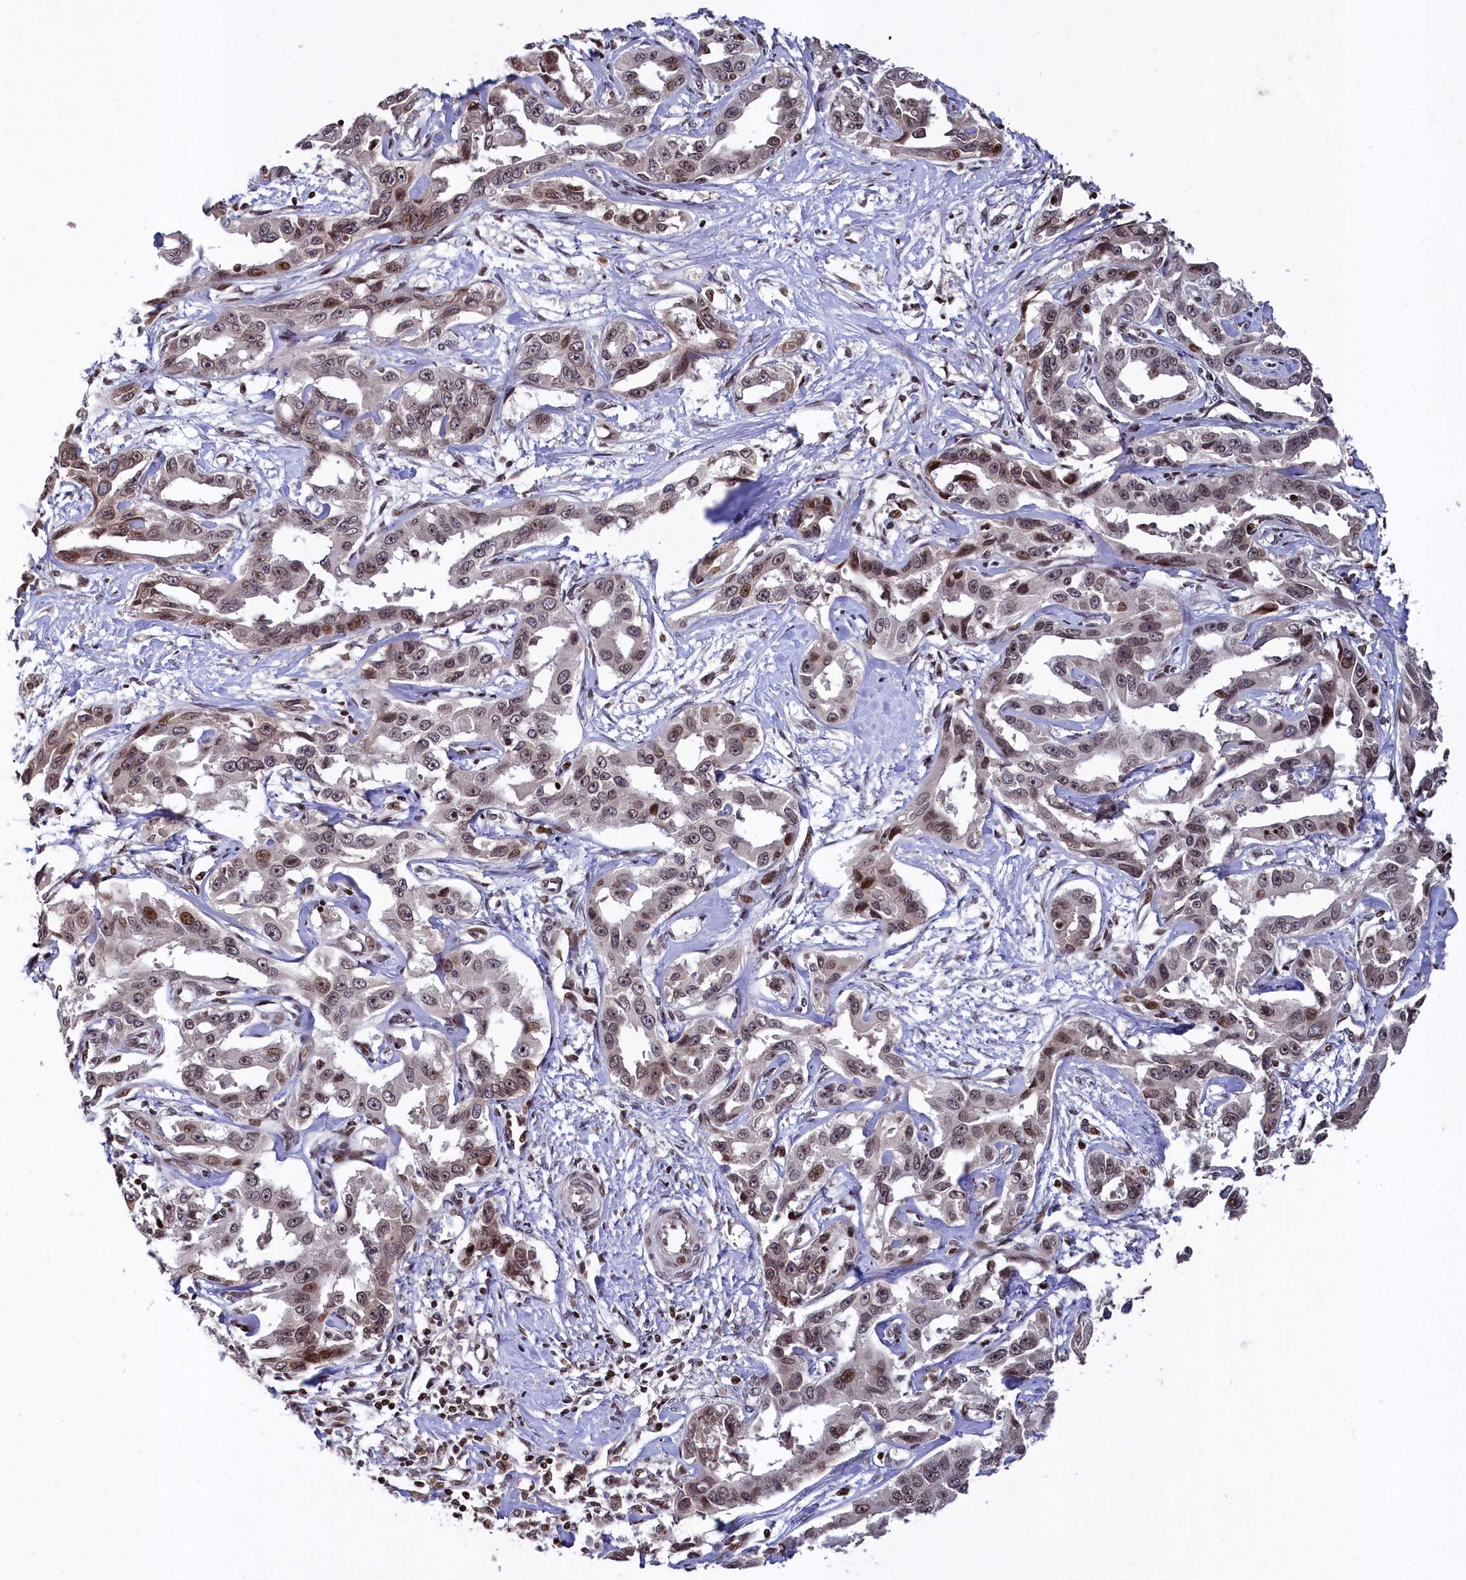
{"staining": {"intensity": "weak", "quantity": "<25%", "location": "nuclear"}, "tissue": "liver cancer", "cell_type": "Tumor cells", "image_type": "cancer", "snomed": [{"axis": "morphology", "description": "Cholangiocarcinoma"}, {"axis": "topography", "description": "Liver"}], "caption": "This is an immunohistochemistry (IHC) photomicrograph of liver cholangiocarcinoma. There is no positivity in tumor cells.", "gene": "FAM217B", "patient": {"sex": "male", "age": 59}}